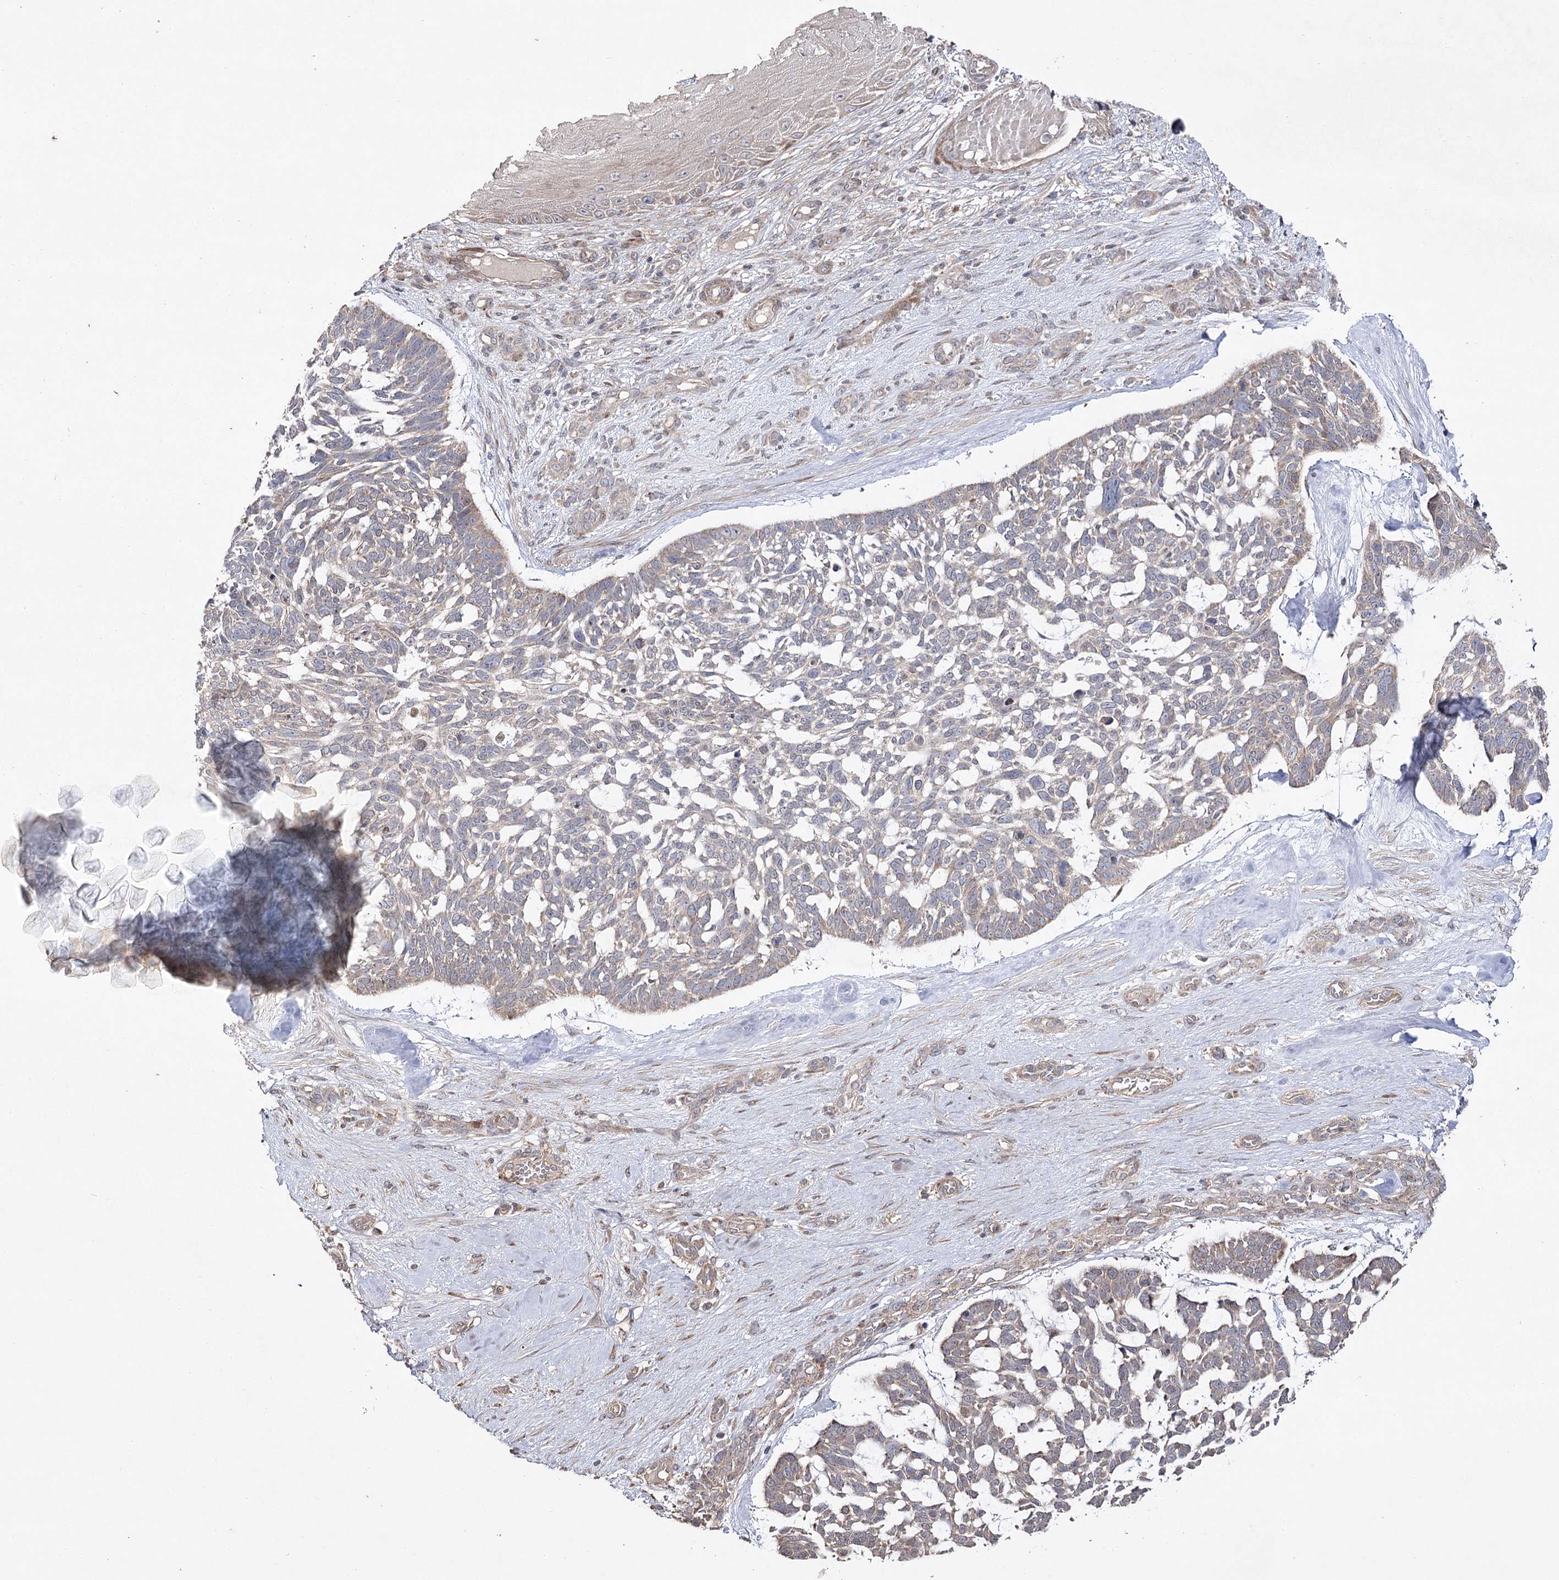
{"staining": {"intensity": "weak", "quantity": "<25%", "location": "cytoplasmic/membranous"}, "tissue": "skin cancer", "cell_type": "Tumor cells", "image_type": "cancer", "snomed": [{"axis": "morphology", "description": "Basal cell carcinoma"}, {"axis": "topography", "description": "Skin"}], "caption": "There is no significant positivity in tumor cells of skin cancer.", "gene": "OBSL1", "patient": {"sex": "male", "age": 88}}